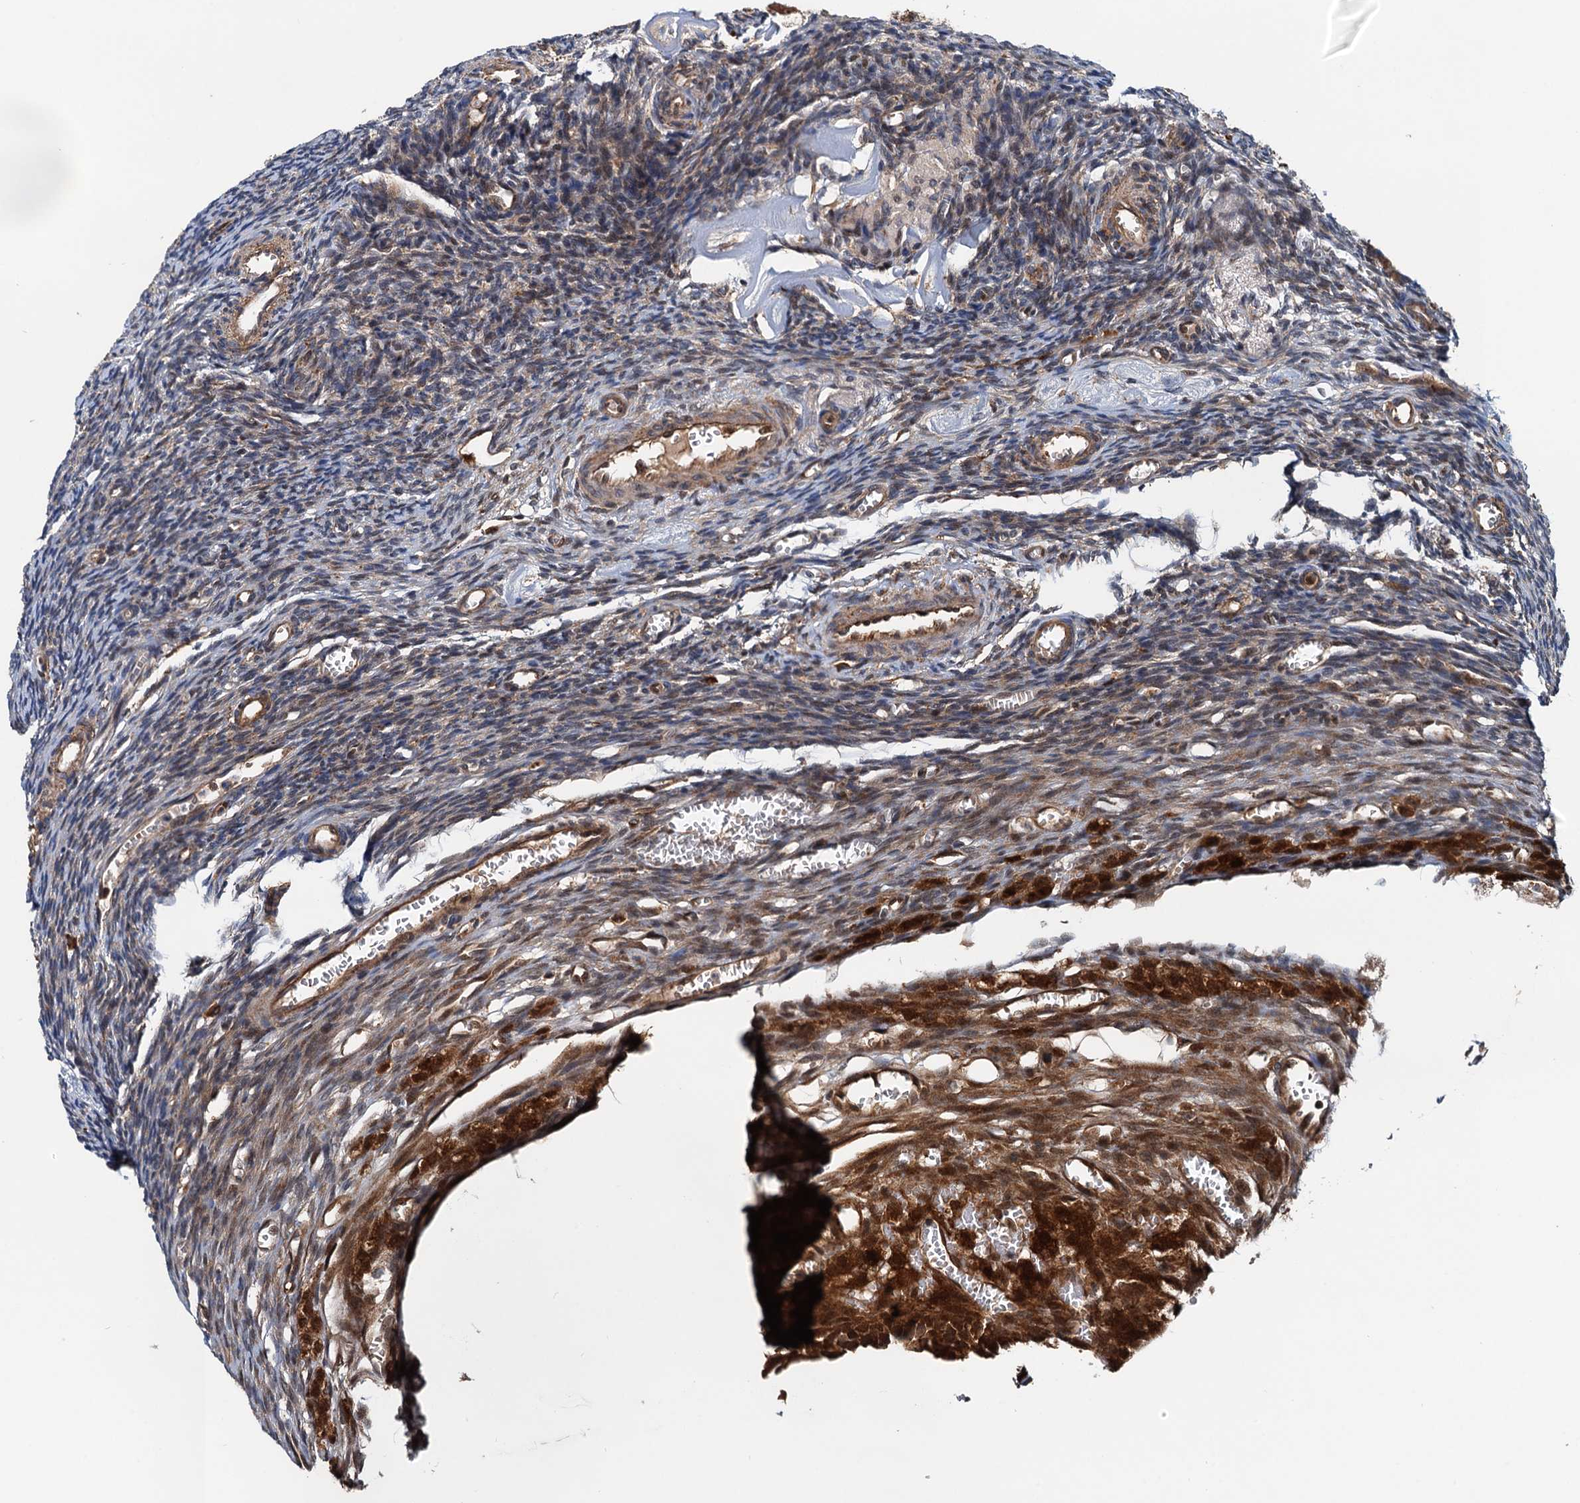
{"staining": {"intensity": "weak", "quantity": "<25%", "location": "cytoplasmic/membranous"}, "tissue": "ovary", "cell_type": "Ovarian stroma cells", "image_type": "normal", "snomed": [{"axis": "morphology", "description": "Normal tissue, NOS"}, {"axis": "topography", "description": "Ovary"}], "caption": "Protein analysis of unremarkable ovary displays no significant staining in ovarian stroma cells. Brightfield microscopy of IHC stained with DAB (3,3'-diaminobenzidine) (brown) and hematoxylin (blue), captured at high magnification.", "gene": "AAGAB", "patient": {"sex": "female", "age": 39}}